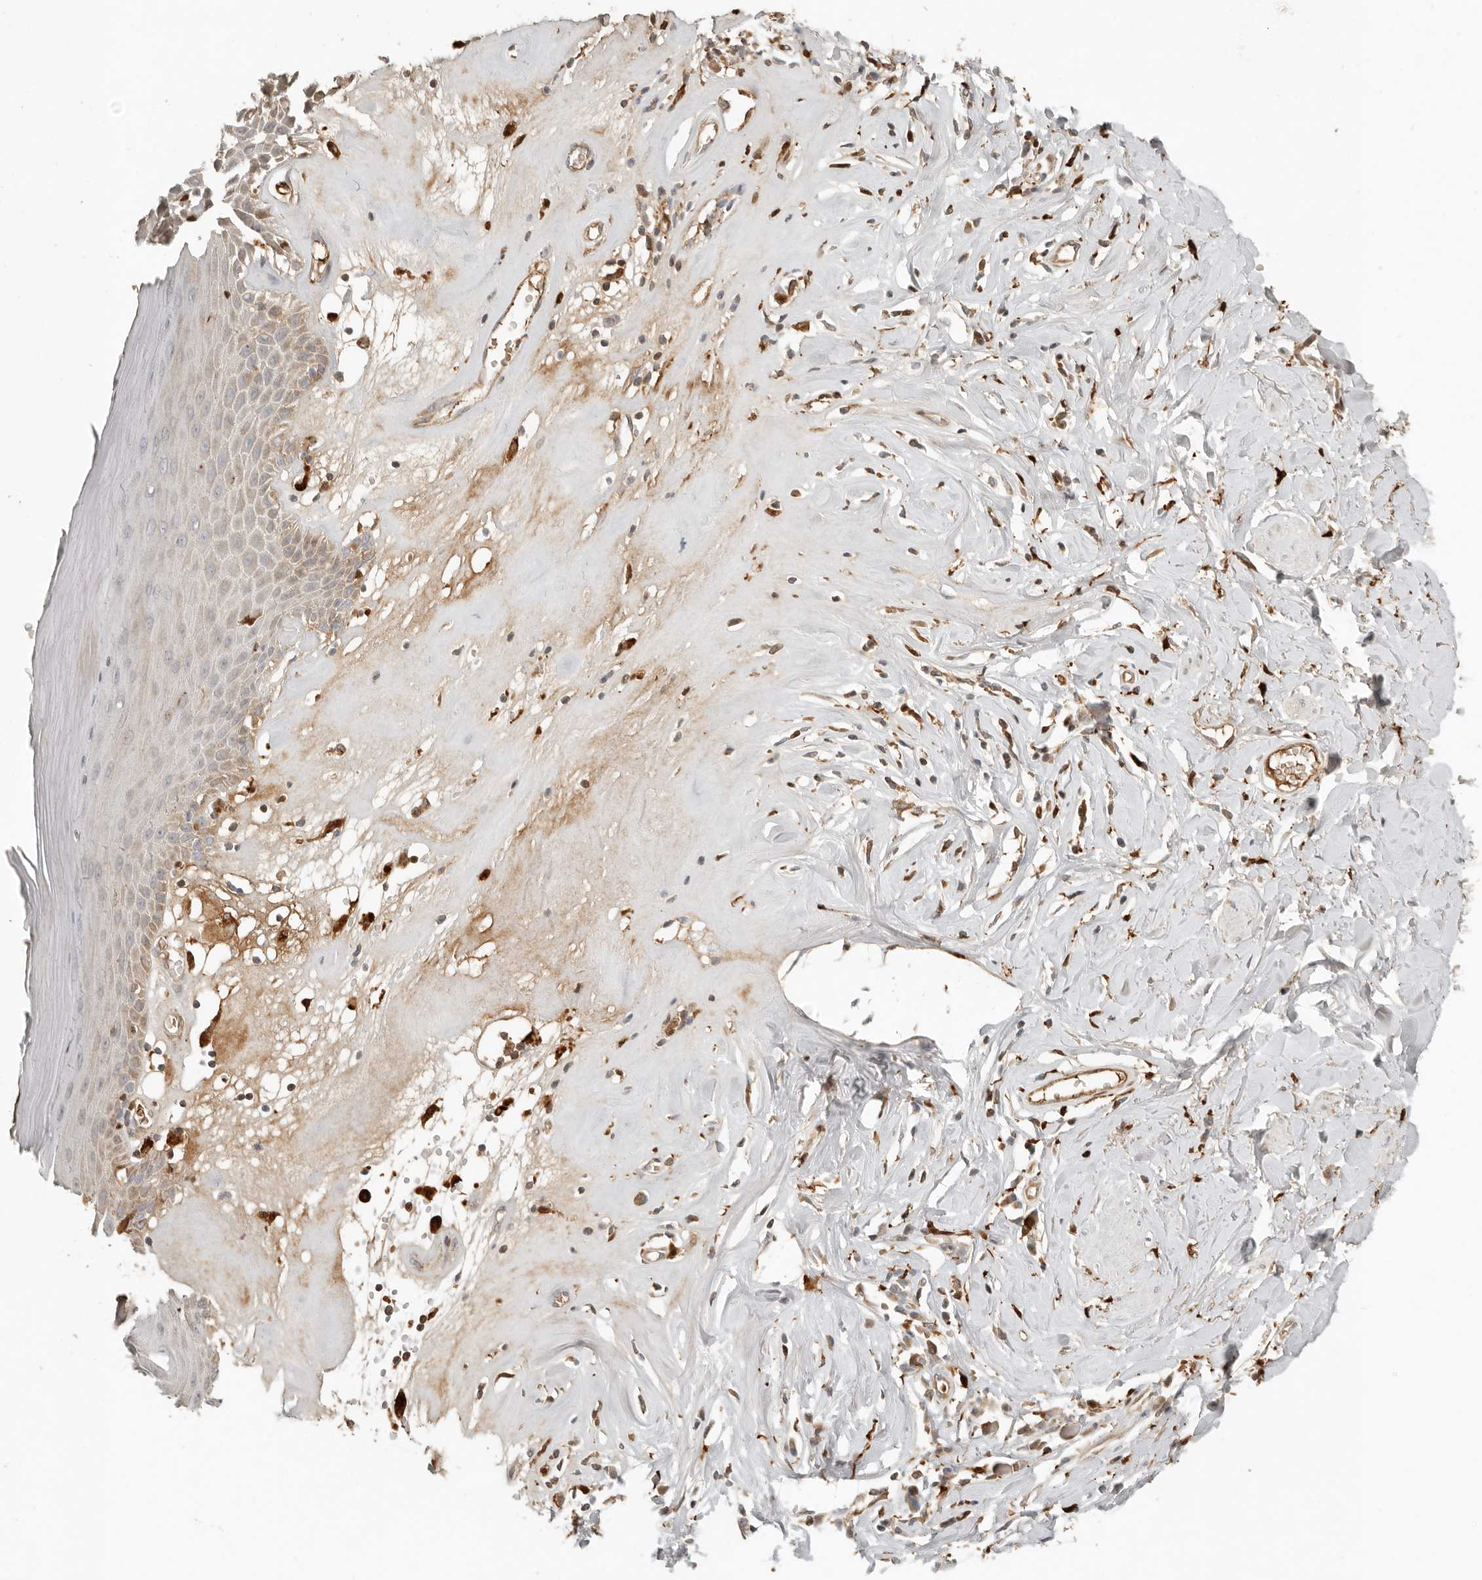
{"staining": {"intensity": "weak", "quantity": "25%-75%", "location": "cytoplasmic/membranous"}, "tissue": "skin", "cell_type": "Epidermal cells", "image_type": "normal", "snomed": [{"axis": "morphology", "description": "Normal tissue, NOS"}, {"axis": "morphology", "description": "Inflammation, NOS"}, {"axis": "topography", "description": "Vulva"}], "caption": "Weak cytoplasmic/membranous protein positivity is present in about 25%-75% of epidermal cells in skin. (DAB (3,3'-diaminobenzidine) IHC, brown staining for protein, blue staining for nuclei).", "gene": "KLHL38", "patient": {"sex": "female", "age": 84}}